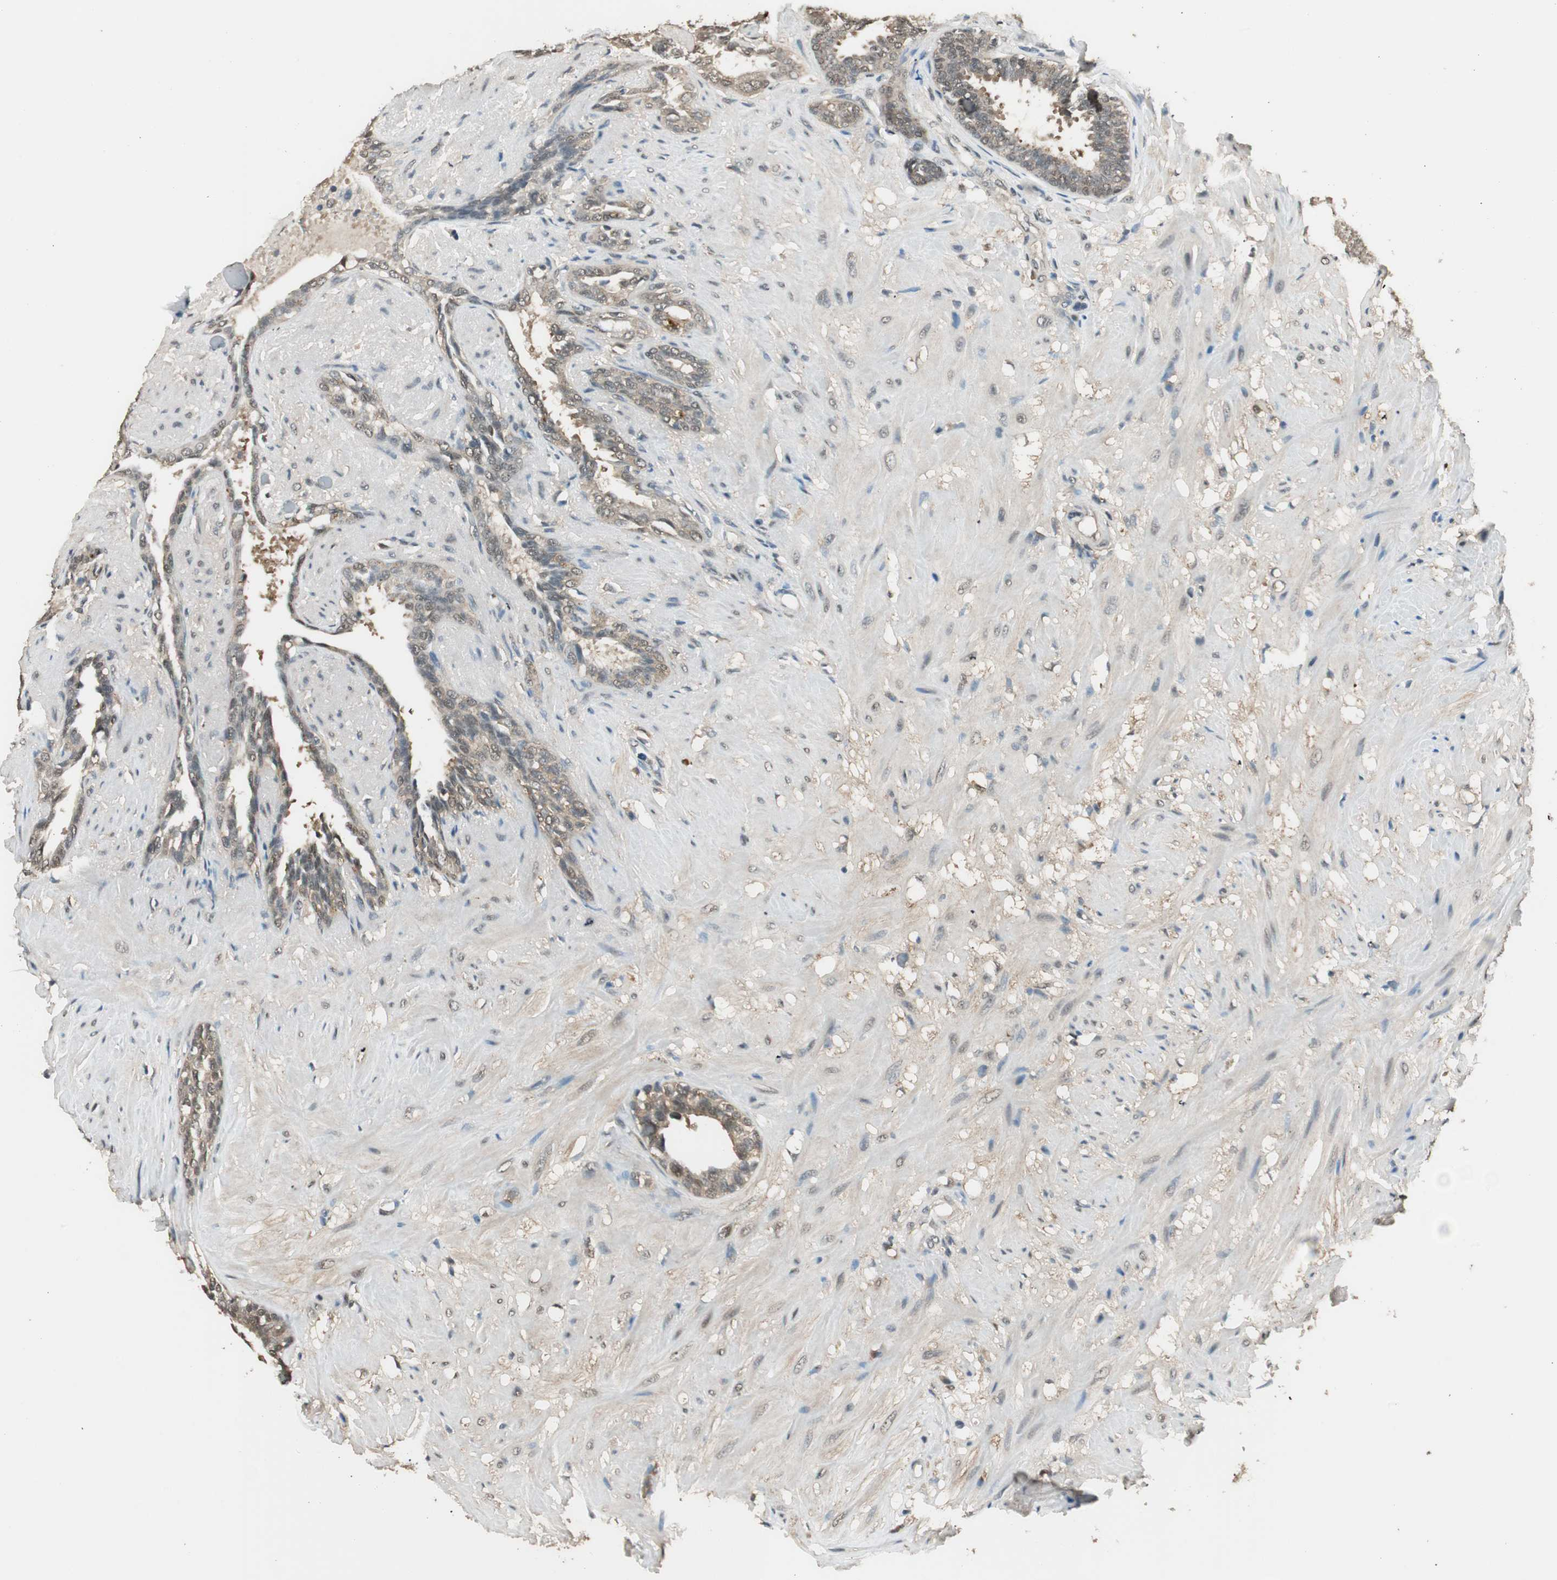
{"staining": {"intensity": "weak", "quantity": "25%-75%", "location": "cytoplasmic/membranous"}, "tissue": "seminal vesicle", "cell_type": "Glandular cells", "image_type": "normal", "snomed": [{"axis": "morphology", "description": "Normal tissue, NOS"}, {"axis": "topography", "description": "Seminal veicle"}], "caption": "Weak cytoplasmic/membranous expression is identified in about 25%-75% of glandular cells in normal seminal vesicle.", "gene": "USP5", "patient": {"sex": "male", "age": 61}}